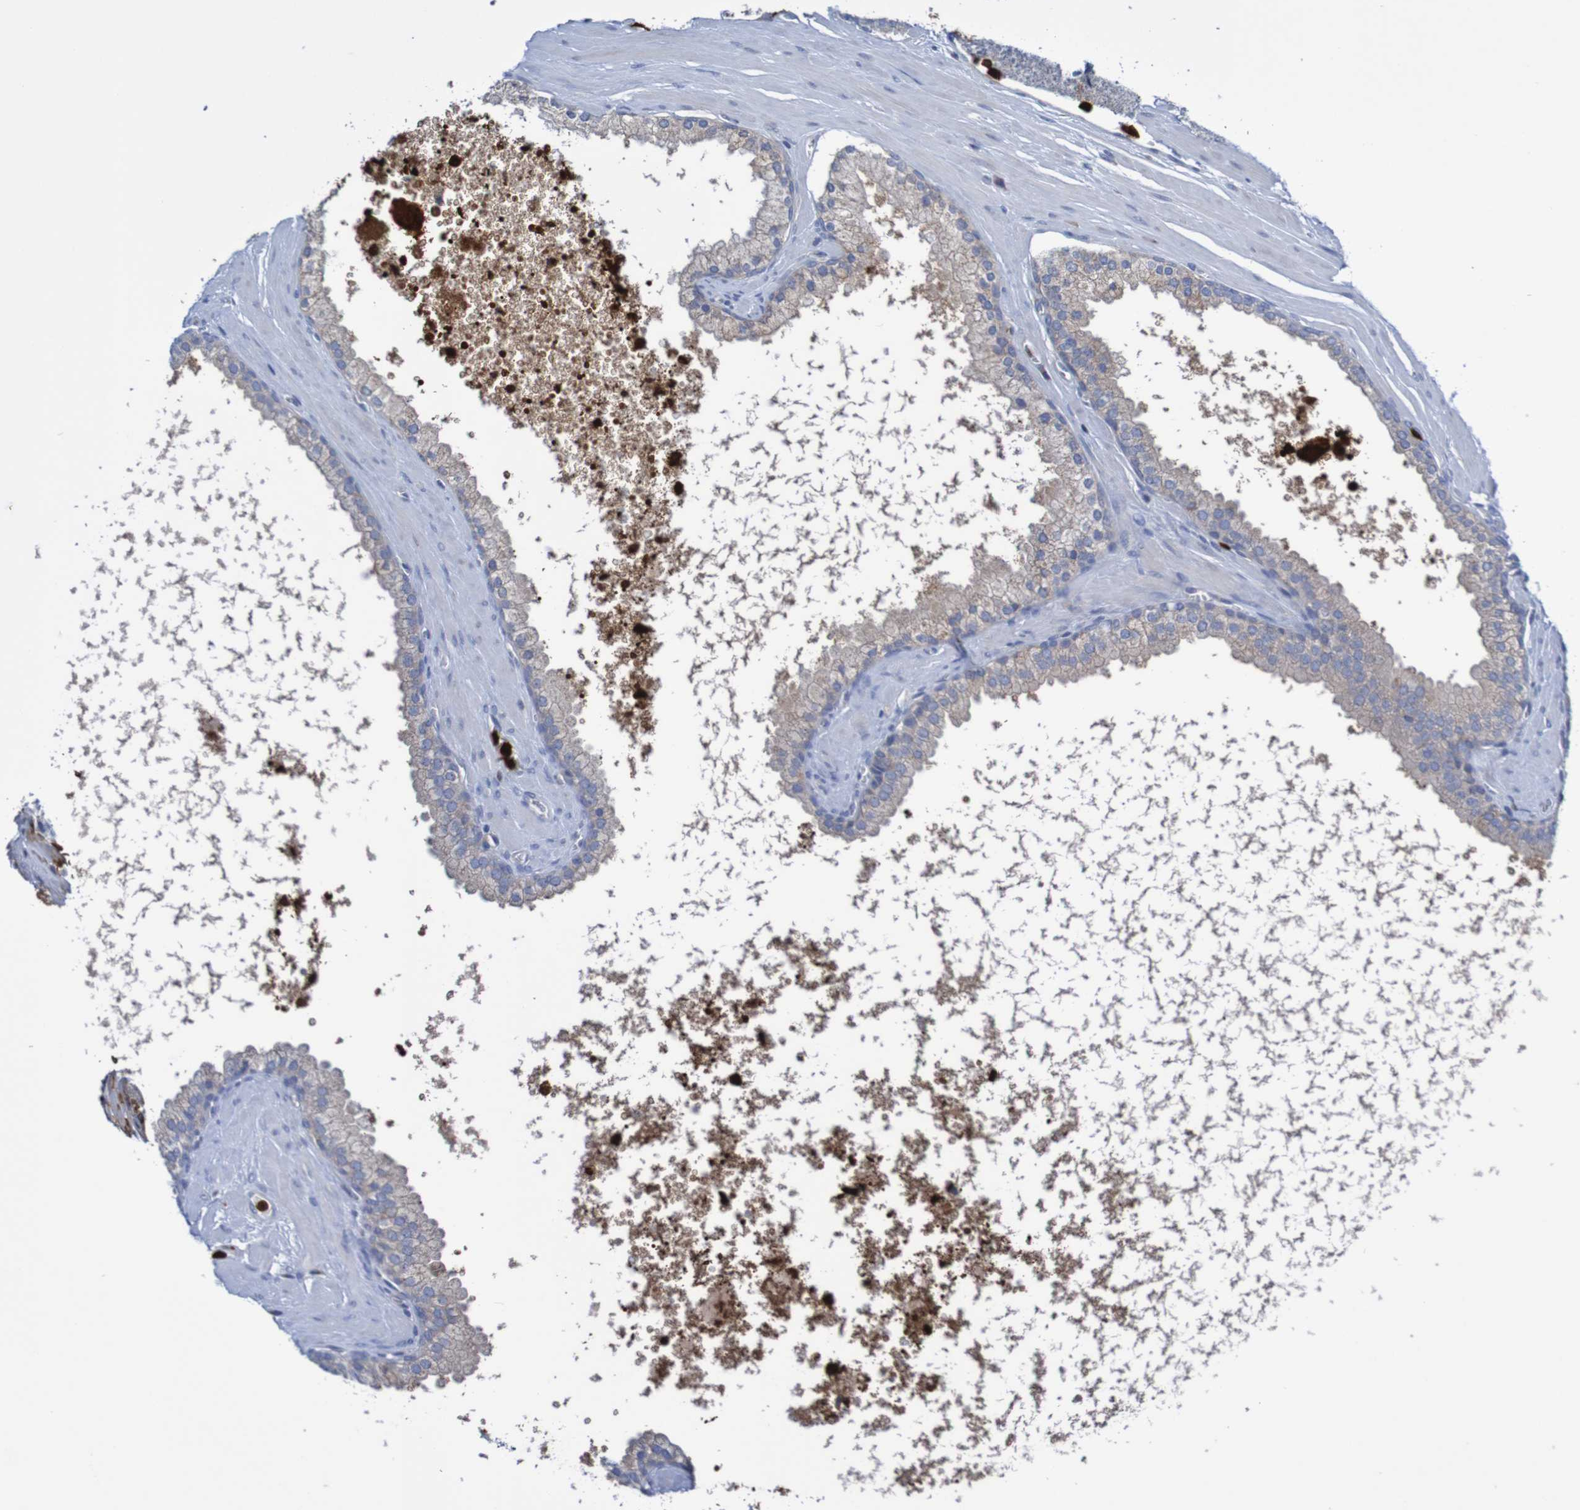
{"staining": {"intensity": "weak", "quantity": ">75%", "location": "cytoplasmic/membranous"}, "tissue": "prostate cancer", "cell_type": "Tumor cells", "image_type": "cancer", "snomed": [{"axis": "morphology", "description": "Adenocarcinoma, High grade"}, {"axis": "topography", "description": "Prostate"}], "caption": "This micrograph reveals adenocarcinoma (high-grade) (prostate) stained with immunohistochemistry (IHC) to label a protein in brown. The cytoplasmic/membranous of tumor cells show weak positivity for the protein. Nuclei are counter-stained blue.", "gene": "PARP4", "patient": {"sex": "male", "age": 65}}